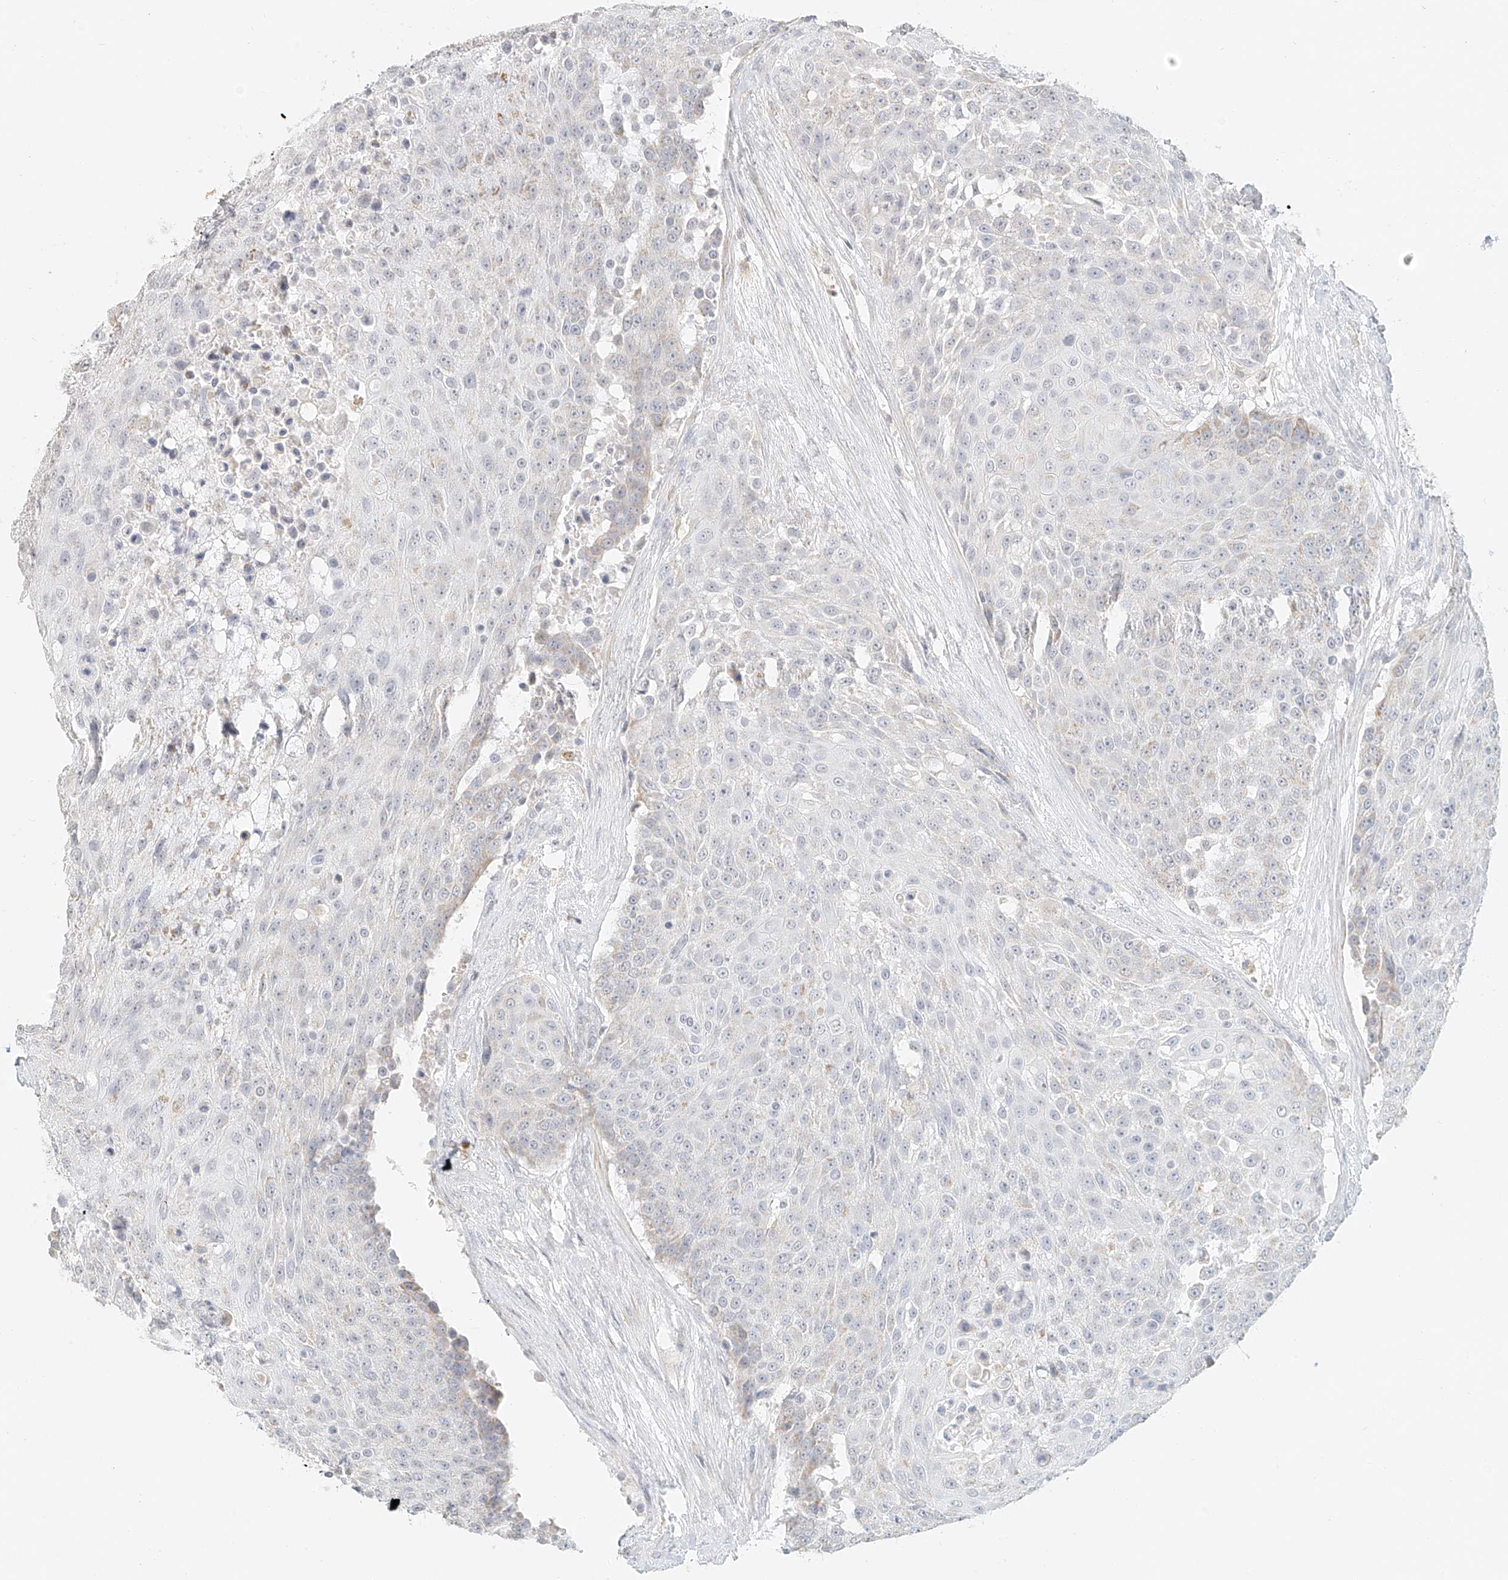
{"staining": {"intensity": "negative", "quantity": "none", "location": "none"}, "tissue": "urothelial cancer", "cell_type": "Tumor cells", "image_type": "cancer", "snomed": [{"axis": "morphology", "description": "Urothelial carcinoma, High grade"}, {"axis": "topography", "description": "Urinary bladder"}], "caption": "Immunohistochemistry (IHC) histopathology image of neoplastic tissue: high-grade urothelial carcinoma stained with DAB (3,3'-diaminobenzidine) exhibits no significant protein staining in tumor cells.", "gene": "CXorf58", "patient": {"sex": "female", "age": 63}}